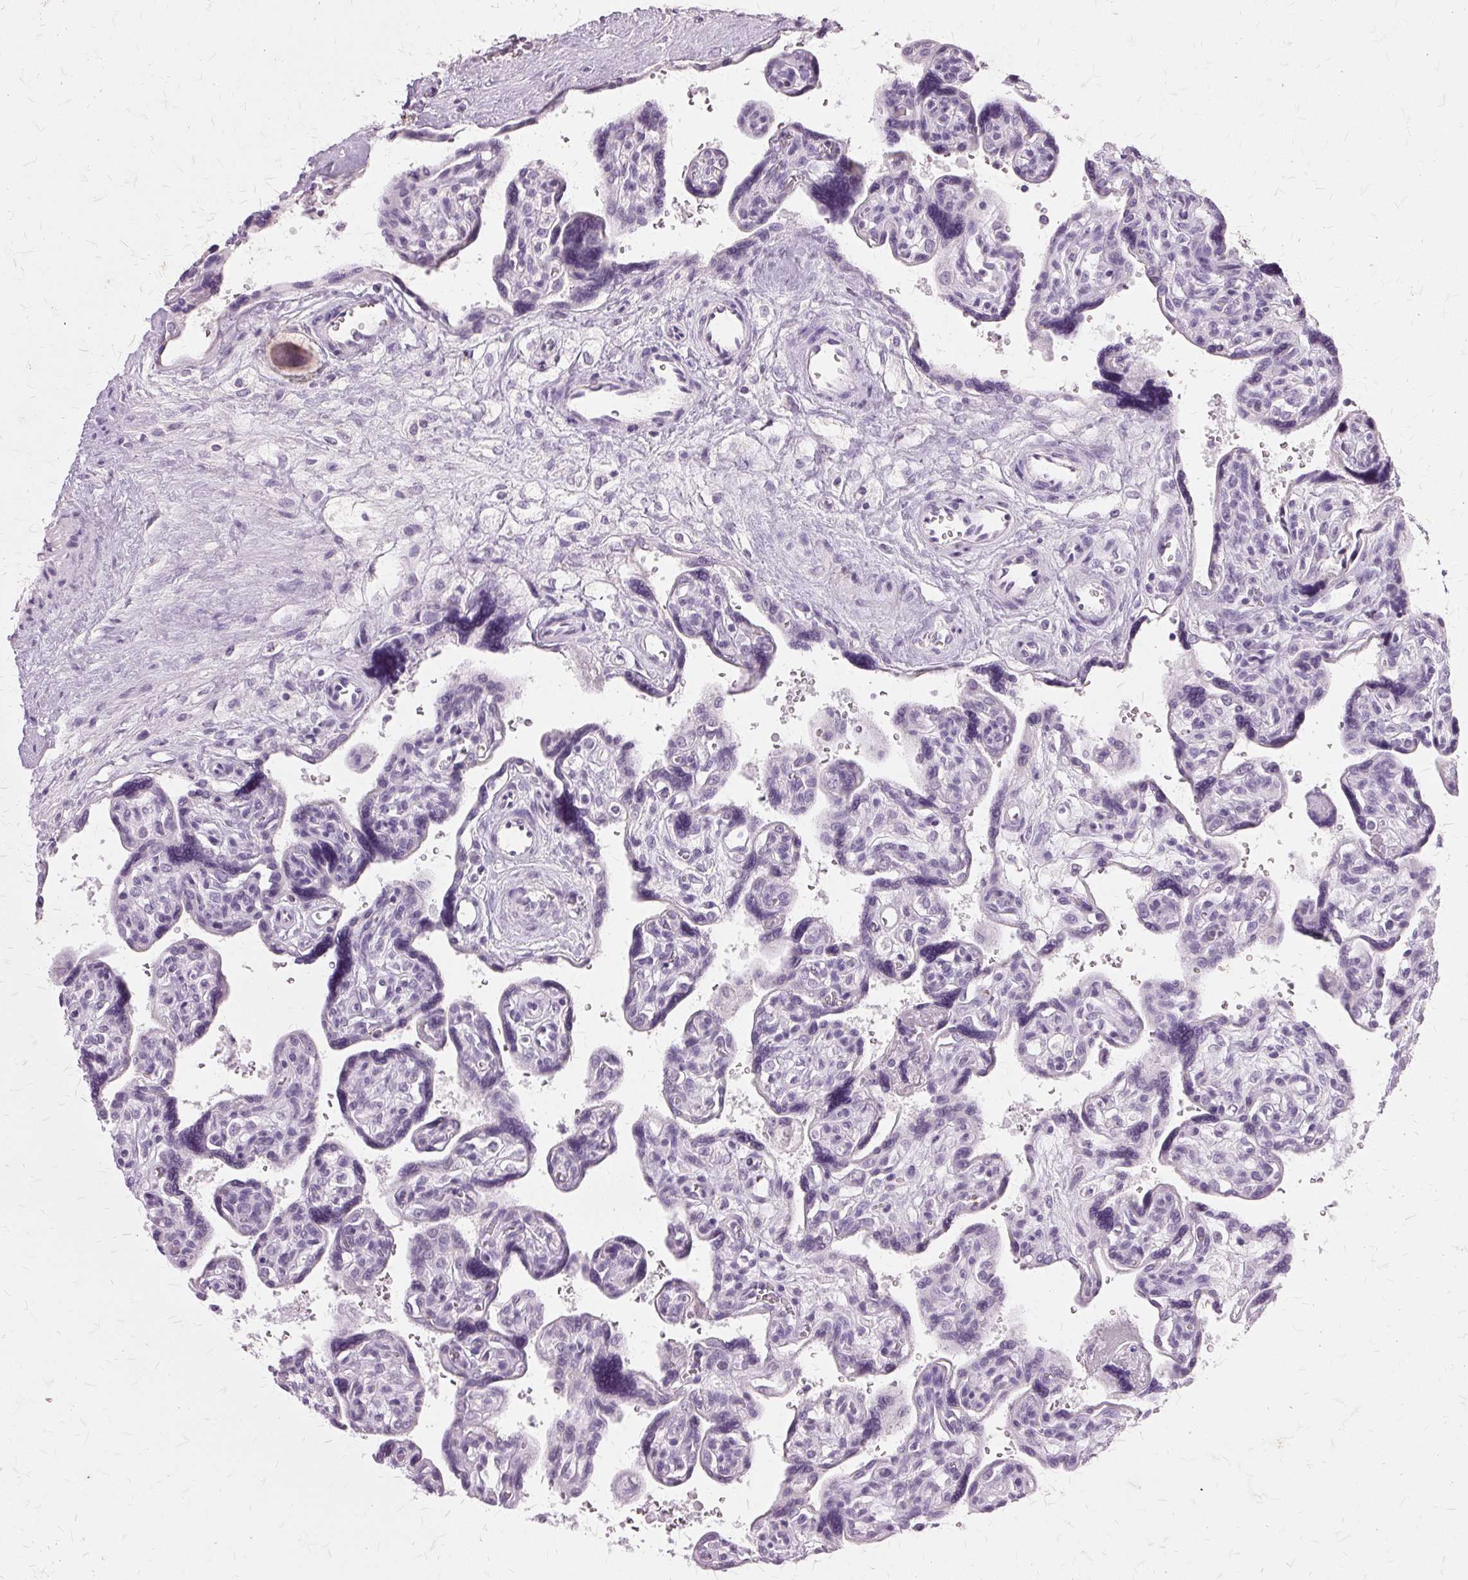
{"staining": {"intensity": "negative", "quantity": "none", "location": "none"}, "tissue": "placenta", "cell_type": "Decidual cells", "image_type": "normal", "snomed": [{"axis": "morphology", "description": "Normal tissue, NOS"}, {"axis": "topography", "description": "Placenta"}], "caption": "Histopathology image shows no significant protein positivity in decidual cells of unremarkable placenta. (Immunohistochemistry (ihc), brightfield microscopy, high magnification).", "gene": "SLC45A3", "patient": {"sex": "female", "age": 39}}